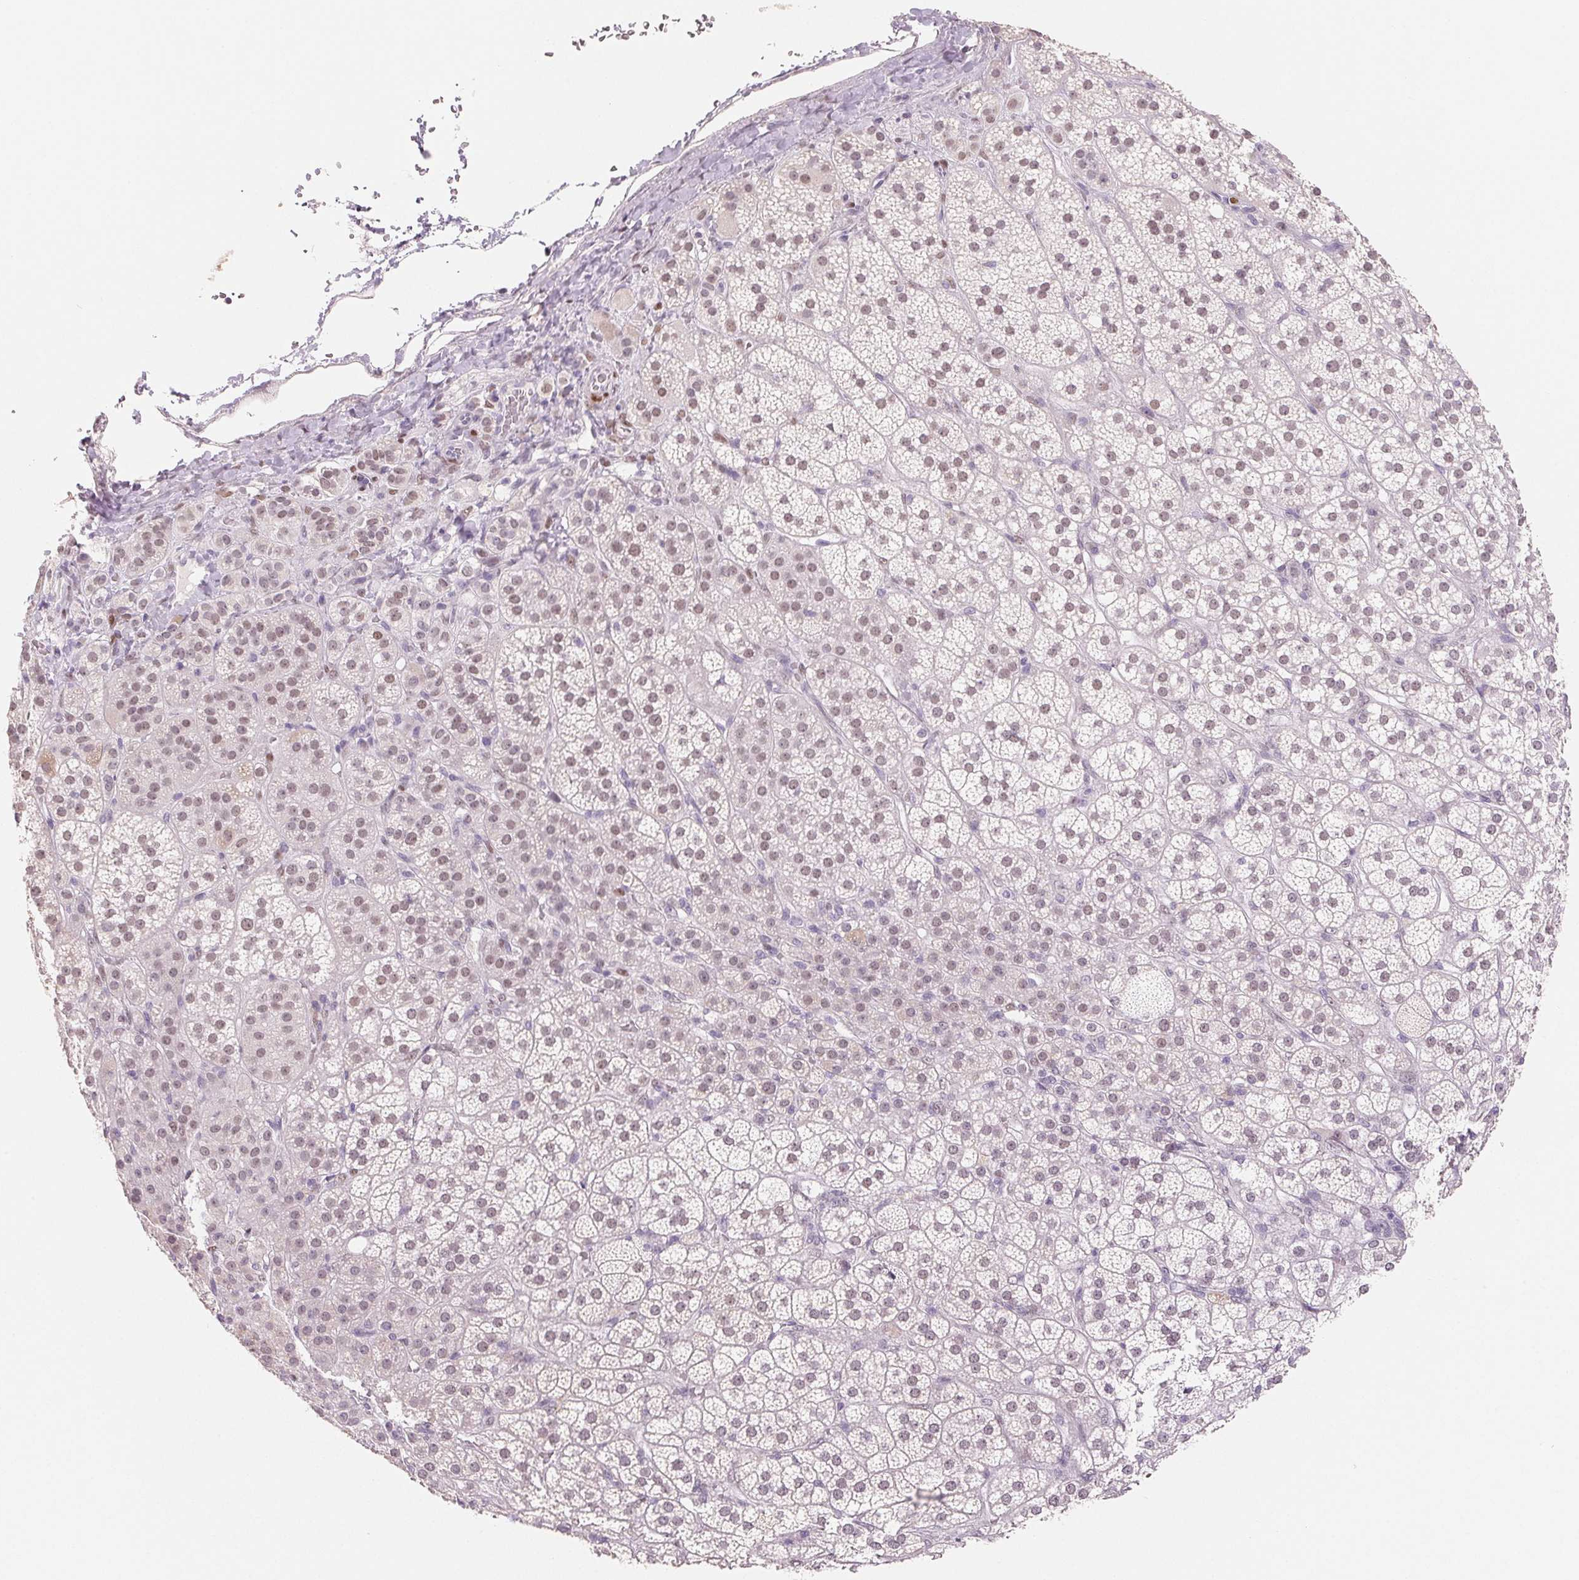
{"staining": {"intensity": "weak", "quantity": "<25%", "location": "nuclear"}, "tissue": "adrenal gland", "cell_type": "Glandular cells", "image_type": "normal", "snomed": [{"axis": "morphology", "description": "Normal tissue, NOS"}, {"axis": "topography", "description": "Adrenal gland"}], "caption": "This is an immunohistochemistry micrograph of normal adrenal gland. There is no positivity in glandular cells.", "gene": "SMARCD3", "patient": {"sex": "female", "age": 60}}